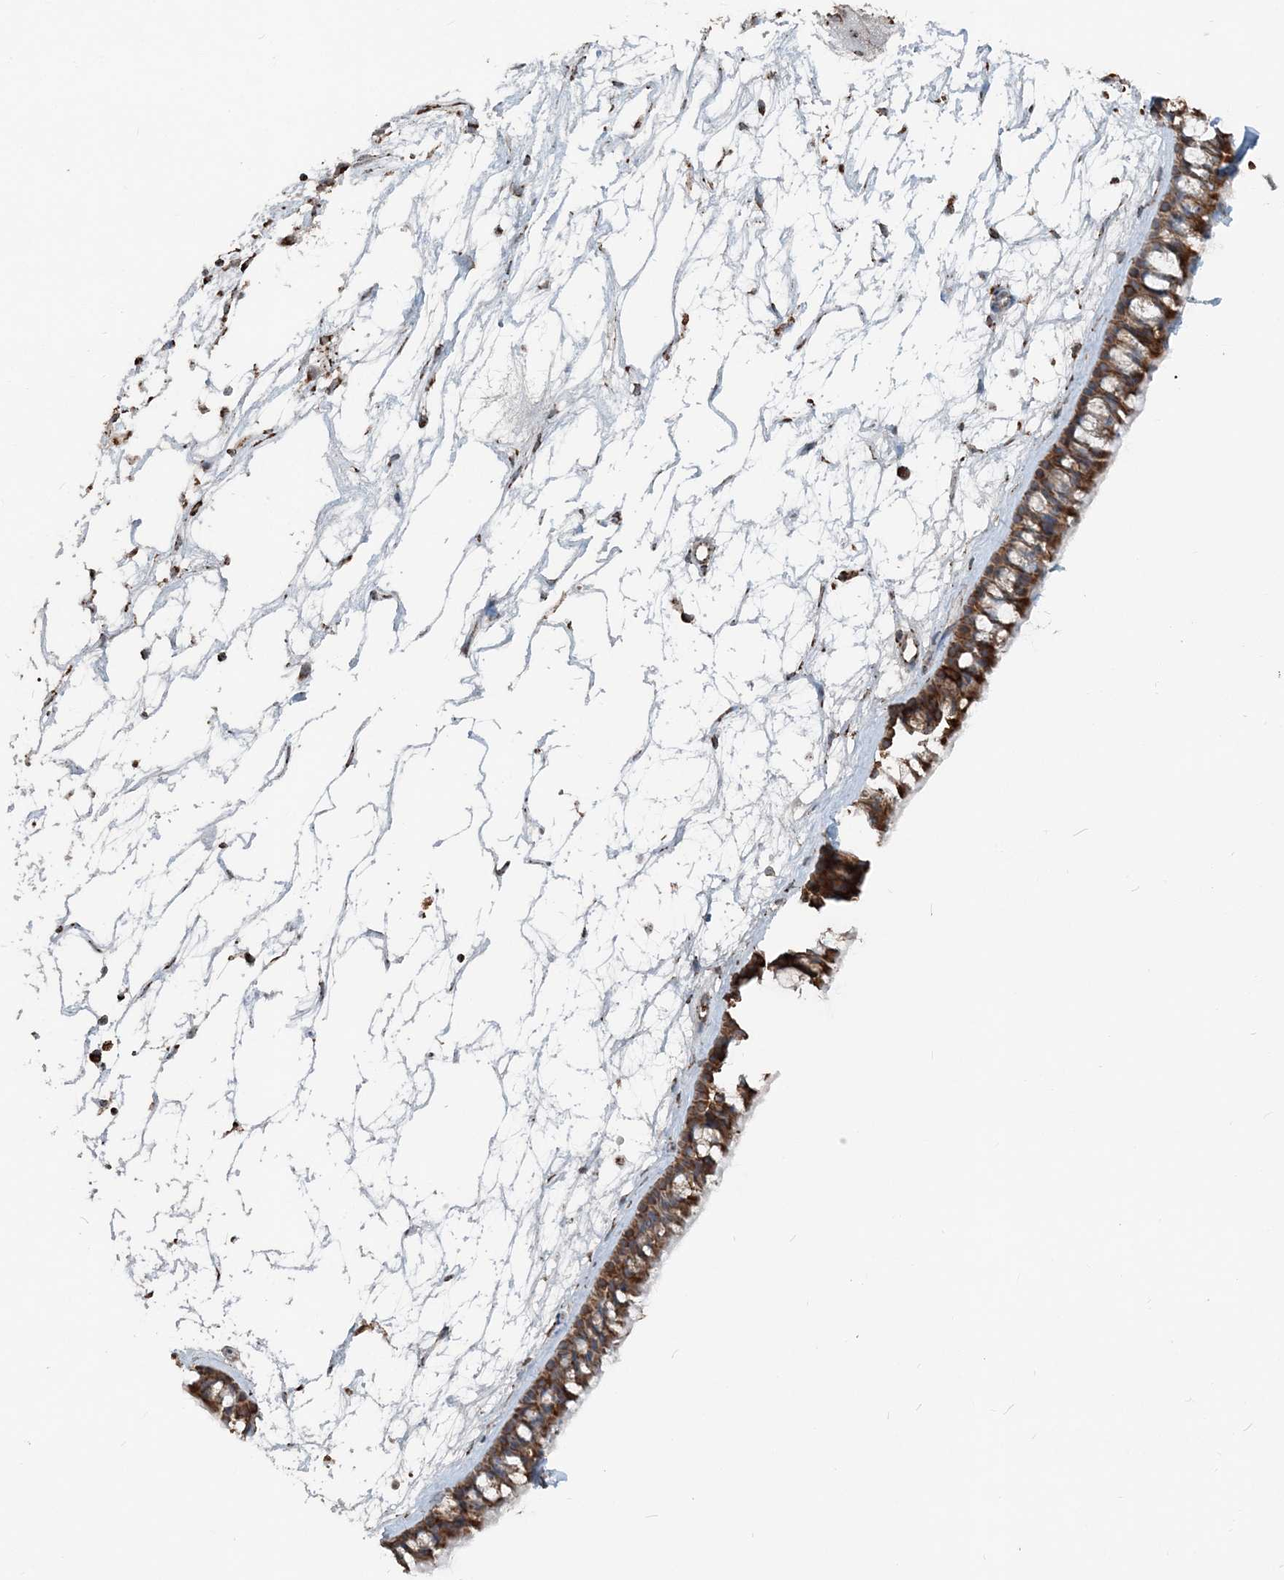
{"staining": {"intensity": "strong", "quantity": ">75%", "location": "cytoplasmic/membranous"}, "tissue": "nasopharynx", "cell_type": "Respiratory epithelial cells", "image_type": "normal", "snomed": [{"axis": "morphology", "description": "Normal tissue, NOS"}, {"axis": "topography", "description": "Nasopharynx"}], "caption": "A brown stain highlights strong cytoplasmic/membranous expression of a protein in respiratory epithelial cells of benign human nasopharynx. (Brightfield microscopy of DAB IHC at high magnification).", "gene": "SUCLG1", "patient": {"sex": "male", "age": 64}}